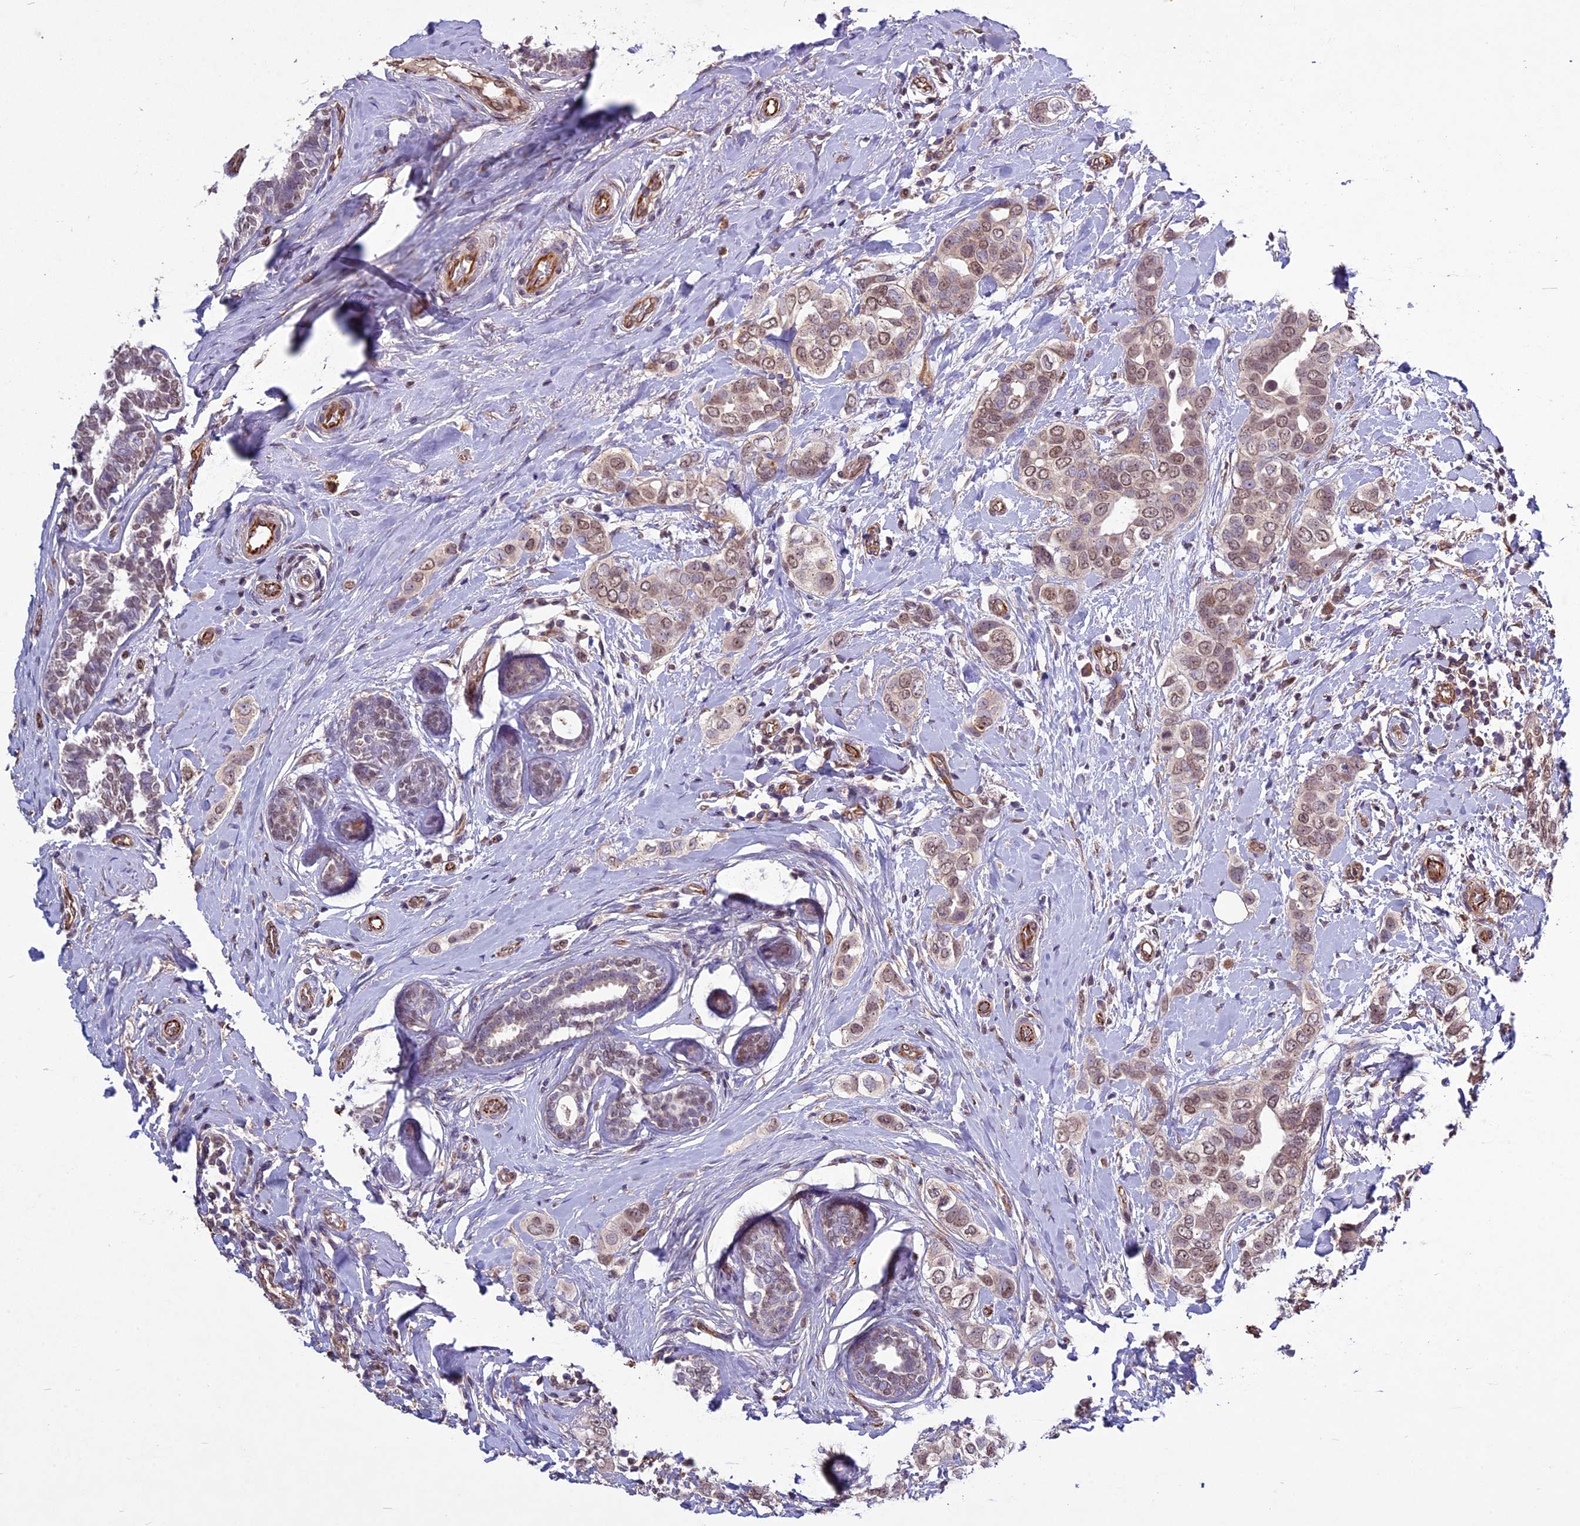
{"staining": {"intensity": "moderate", "quantity": ">75%", "location": "nuclear"}, "tissue": "breast cancer", "cell_type": "Tumor cells", "image_type": "cancer", "snomed": [{"axis": "morphology", "description": "Lobular carcinoma"}, {"axis": "topography", "description": "Breast"}], "caption": "Immunohistochemistry (IHC) of human lobular carcinoma (breast) displays medium levels of moderate nuclear expression in approximately >75% of tumor cells.", "gene": "C3orf70", "patient": {"sex": "female", "age": 51}}